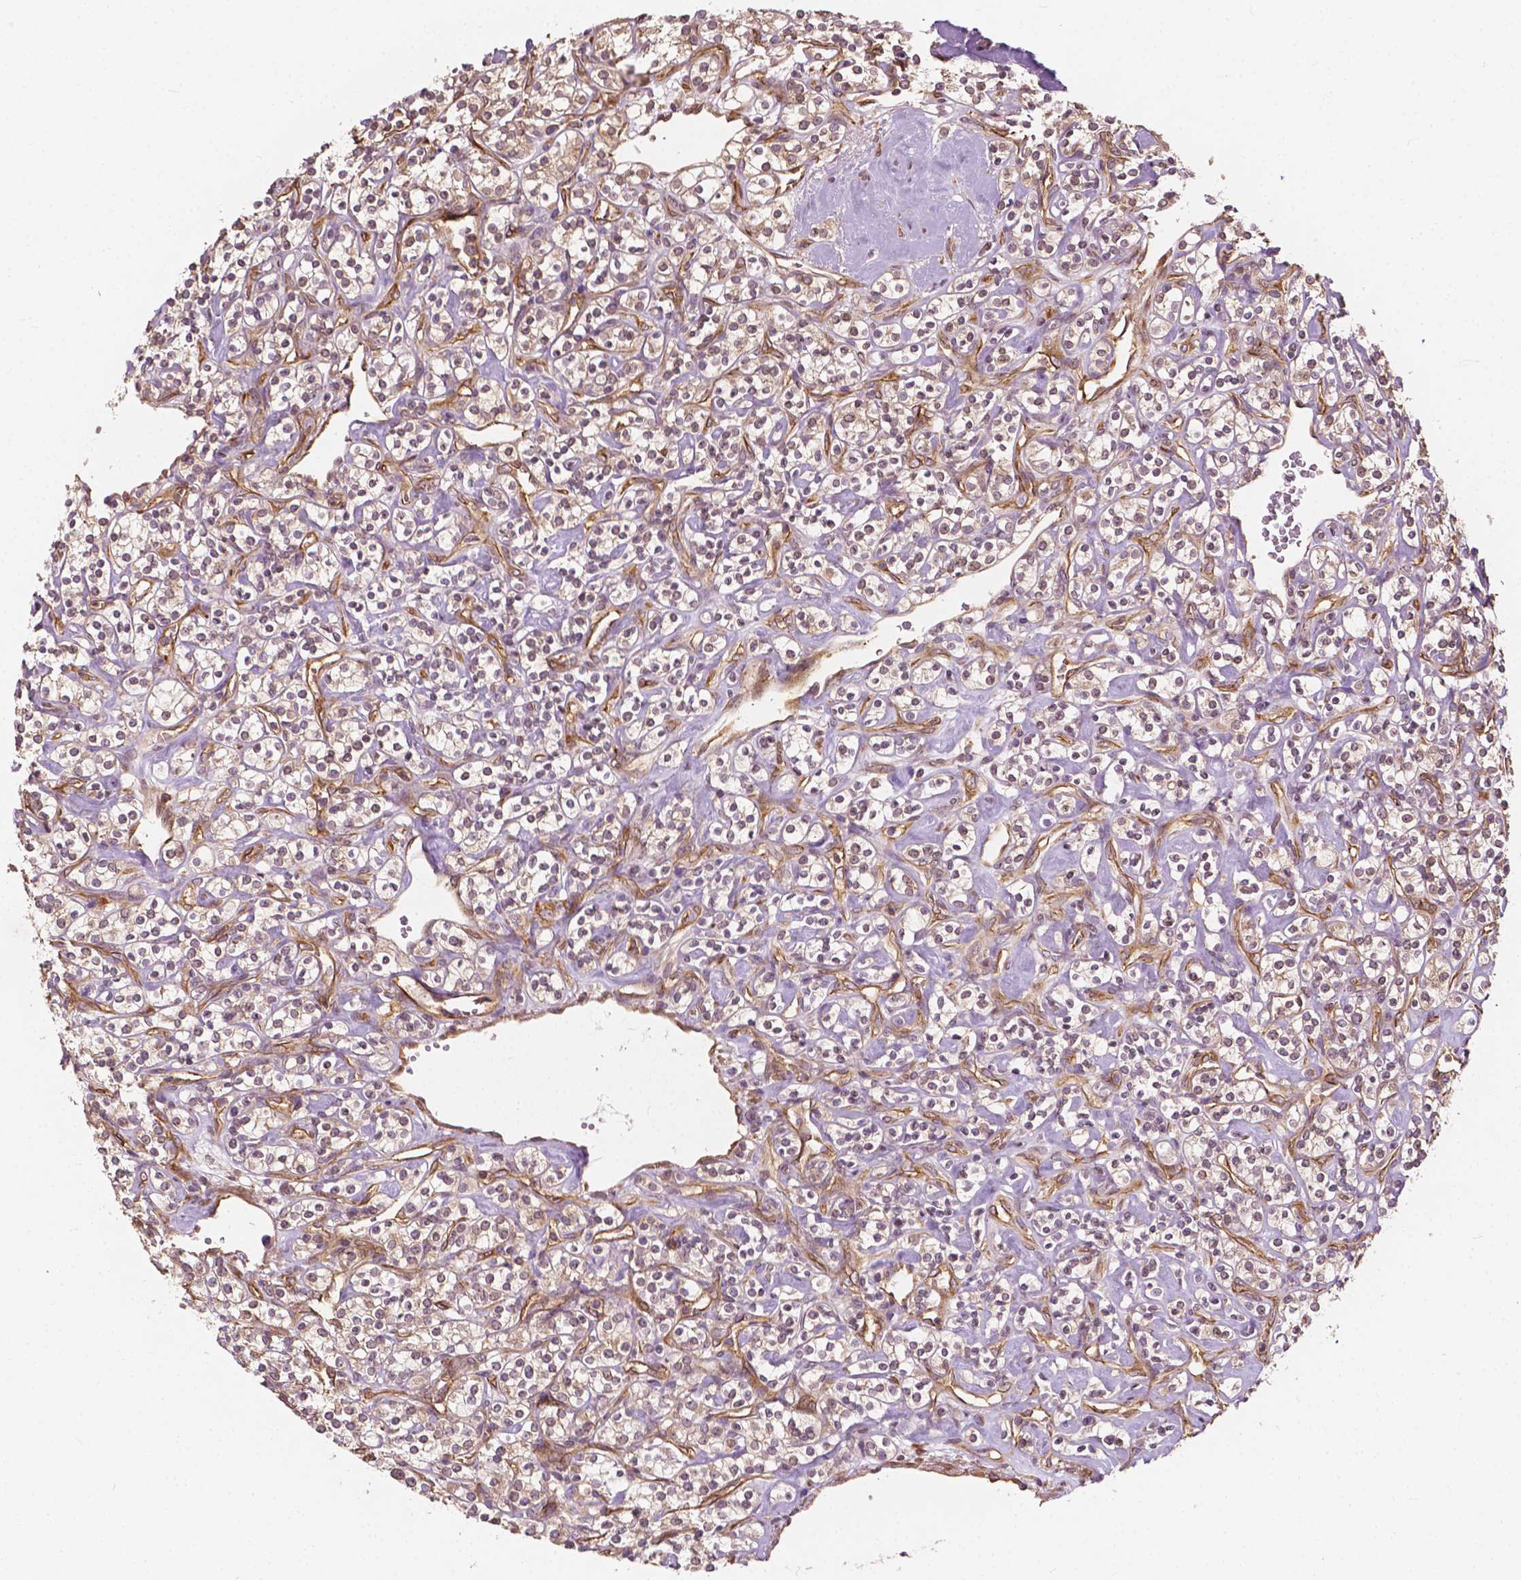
{"staining": {"intensity": "weak", "quantity": ">75%", "location": "cytoplasmic/membranous"}, "tissue": "renal cancer", "cell_type": "Tumor cells", "image_type": "cancer", "snomed": [{"axis": "morphology", "description": "Adenocarcinoma, NOS"}, {"axis": "topography", "description": "Kidney"}], "caption": "Immunohistochemistry (IHC) photomicrograph of adenocarcinoma (renal) stained for a protein (brown), which demonstrates low levels of weak cytoplasmic/membranous positivity in approximately >75% of tumor cells.", "gene": "G3BP1", "patient": {"sex": "male", "age": 77}}